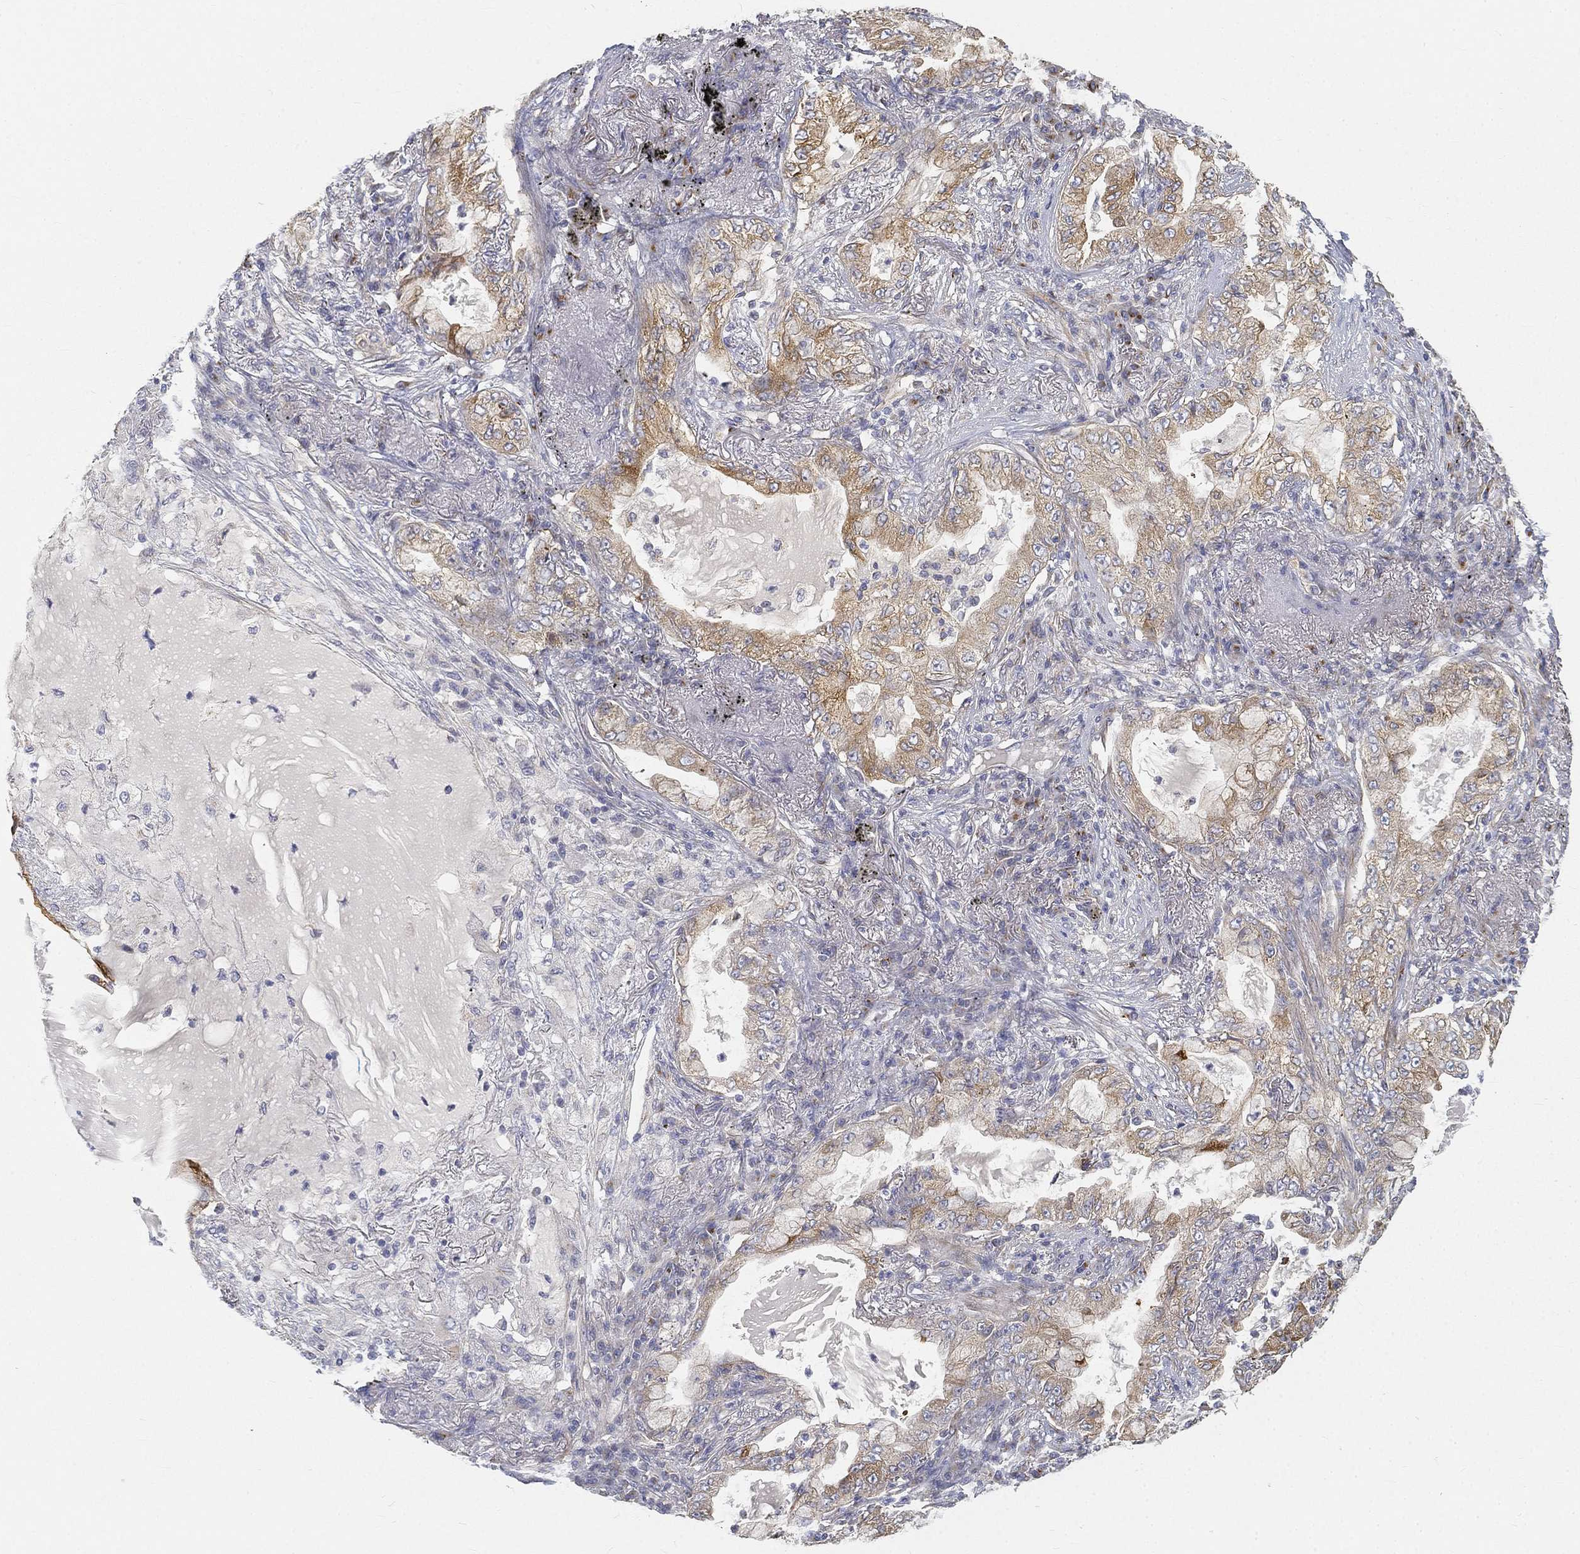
{"staining": {"intensity": "moderate", "quantity": "25%-75%", "location": "cytoplasmic/membranous"}, "tissue": "lung cancer", "cell_type": "Tumor cells", "image_type": "cancer", "snomed": [{"axis": "morphology", "description": "Adenocarcinoma, NOS"}, {"axis": "topography", "description": "Lung"}], "caption": "This micrograph shows lung cancer stained with IHC to label a protein in brown. The cytoplasmic/membranous of tumor cells show moderate positivity for the protein. Nuclei are counter-stained blue.", "gene": "TMEM25", "patient": {"sex": "female", "age": 73}}